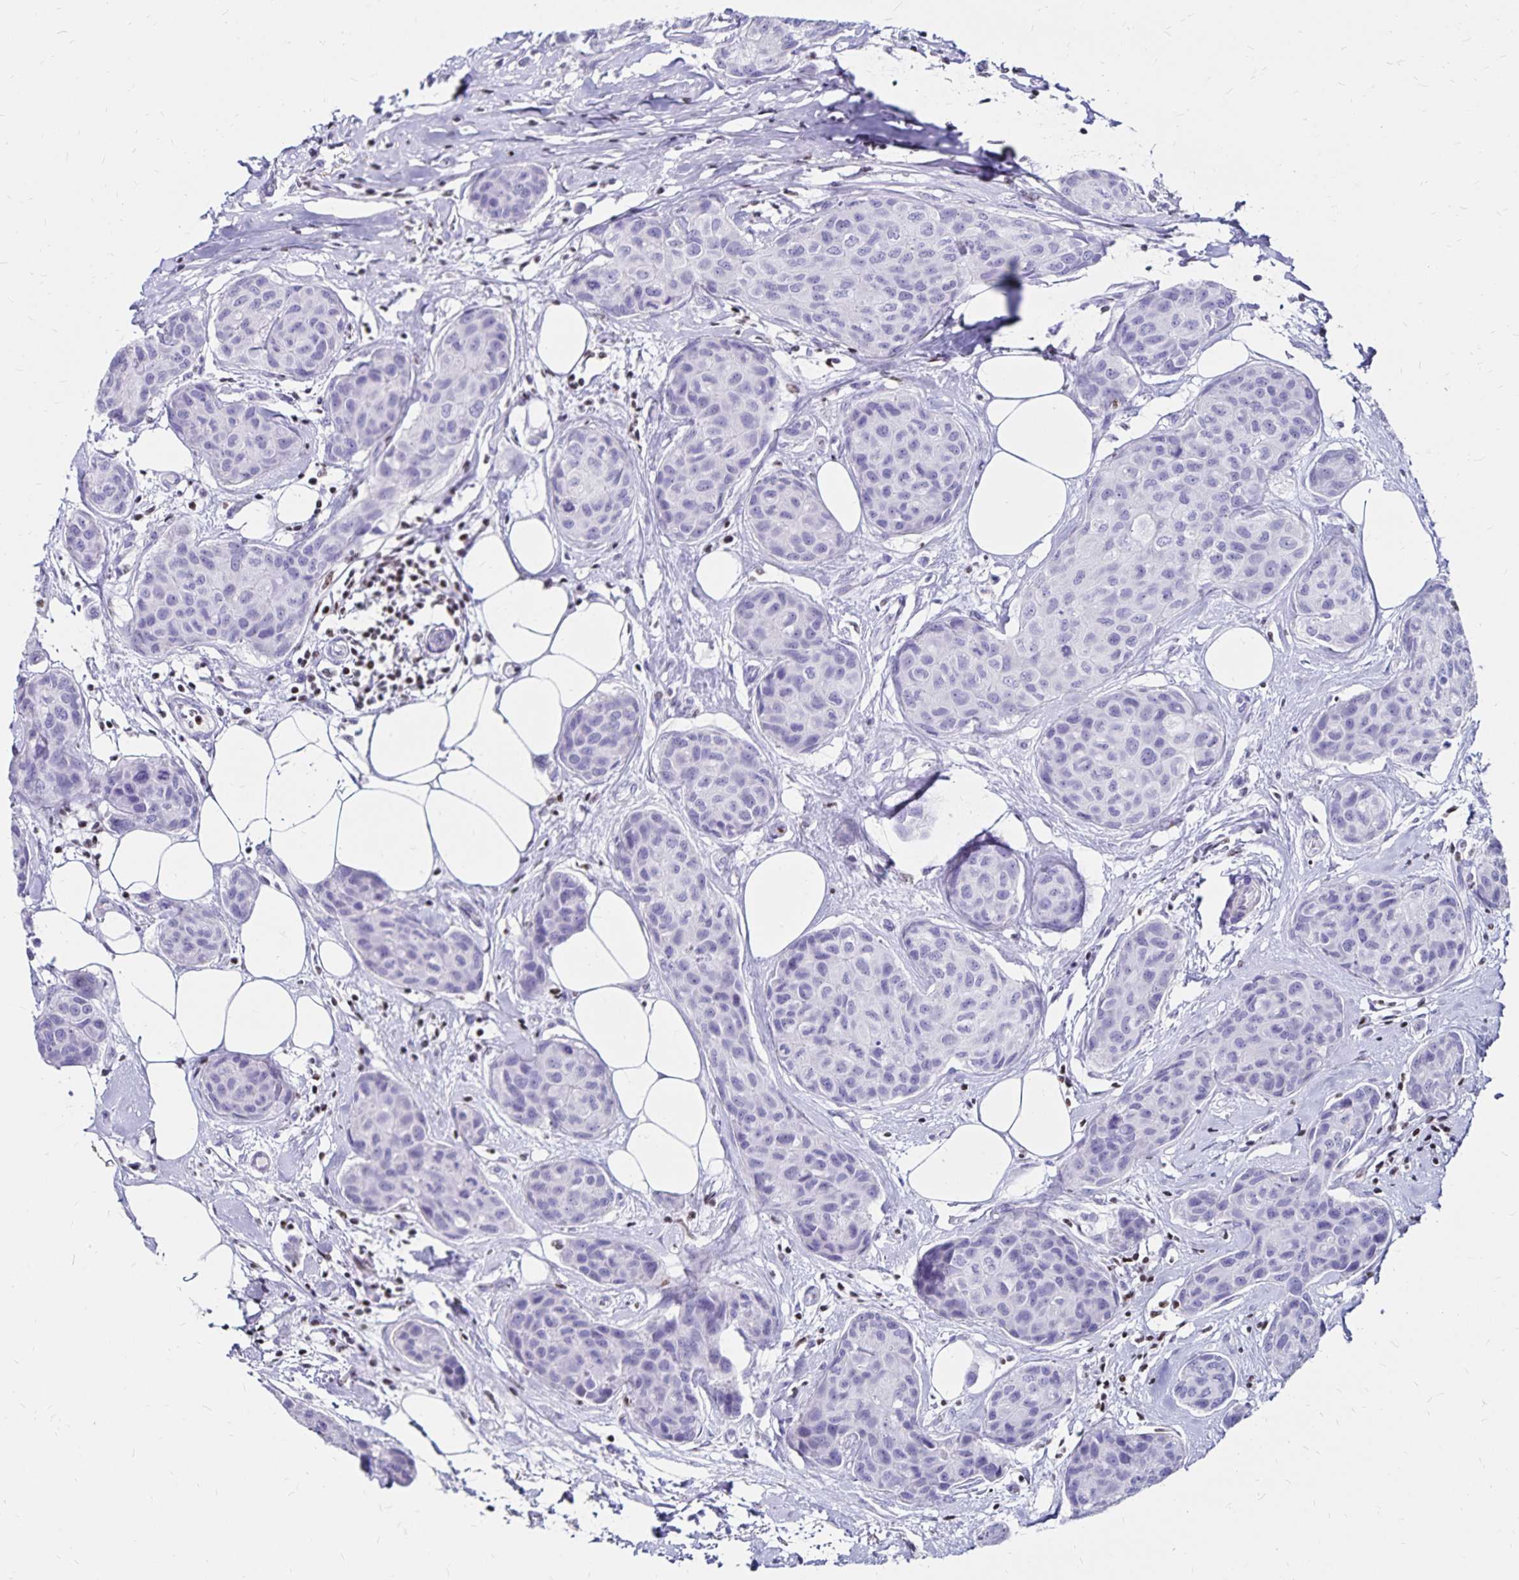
{"staining": {"intensity": "negative", "quantity": "none", "location": "none"}, "tissue": "breast cancer", "cell_type": "Tumor cells", "image_type": "cancer", "snomed": [{"axis": "morphology", "description": "Duct carcinoma"}, {"axis": "topography", "description": "Breast"}], "caption": "The image exhibits no staining of tumor cells in intraductal carcinoma (breast). (Brightfield microscopy of DAB immunohistochemistry (IHC) at high magnification).", "gene": "IKZF1", "patient": {"sex": "female", "age": 80}}